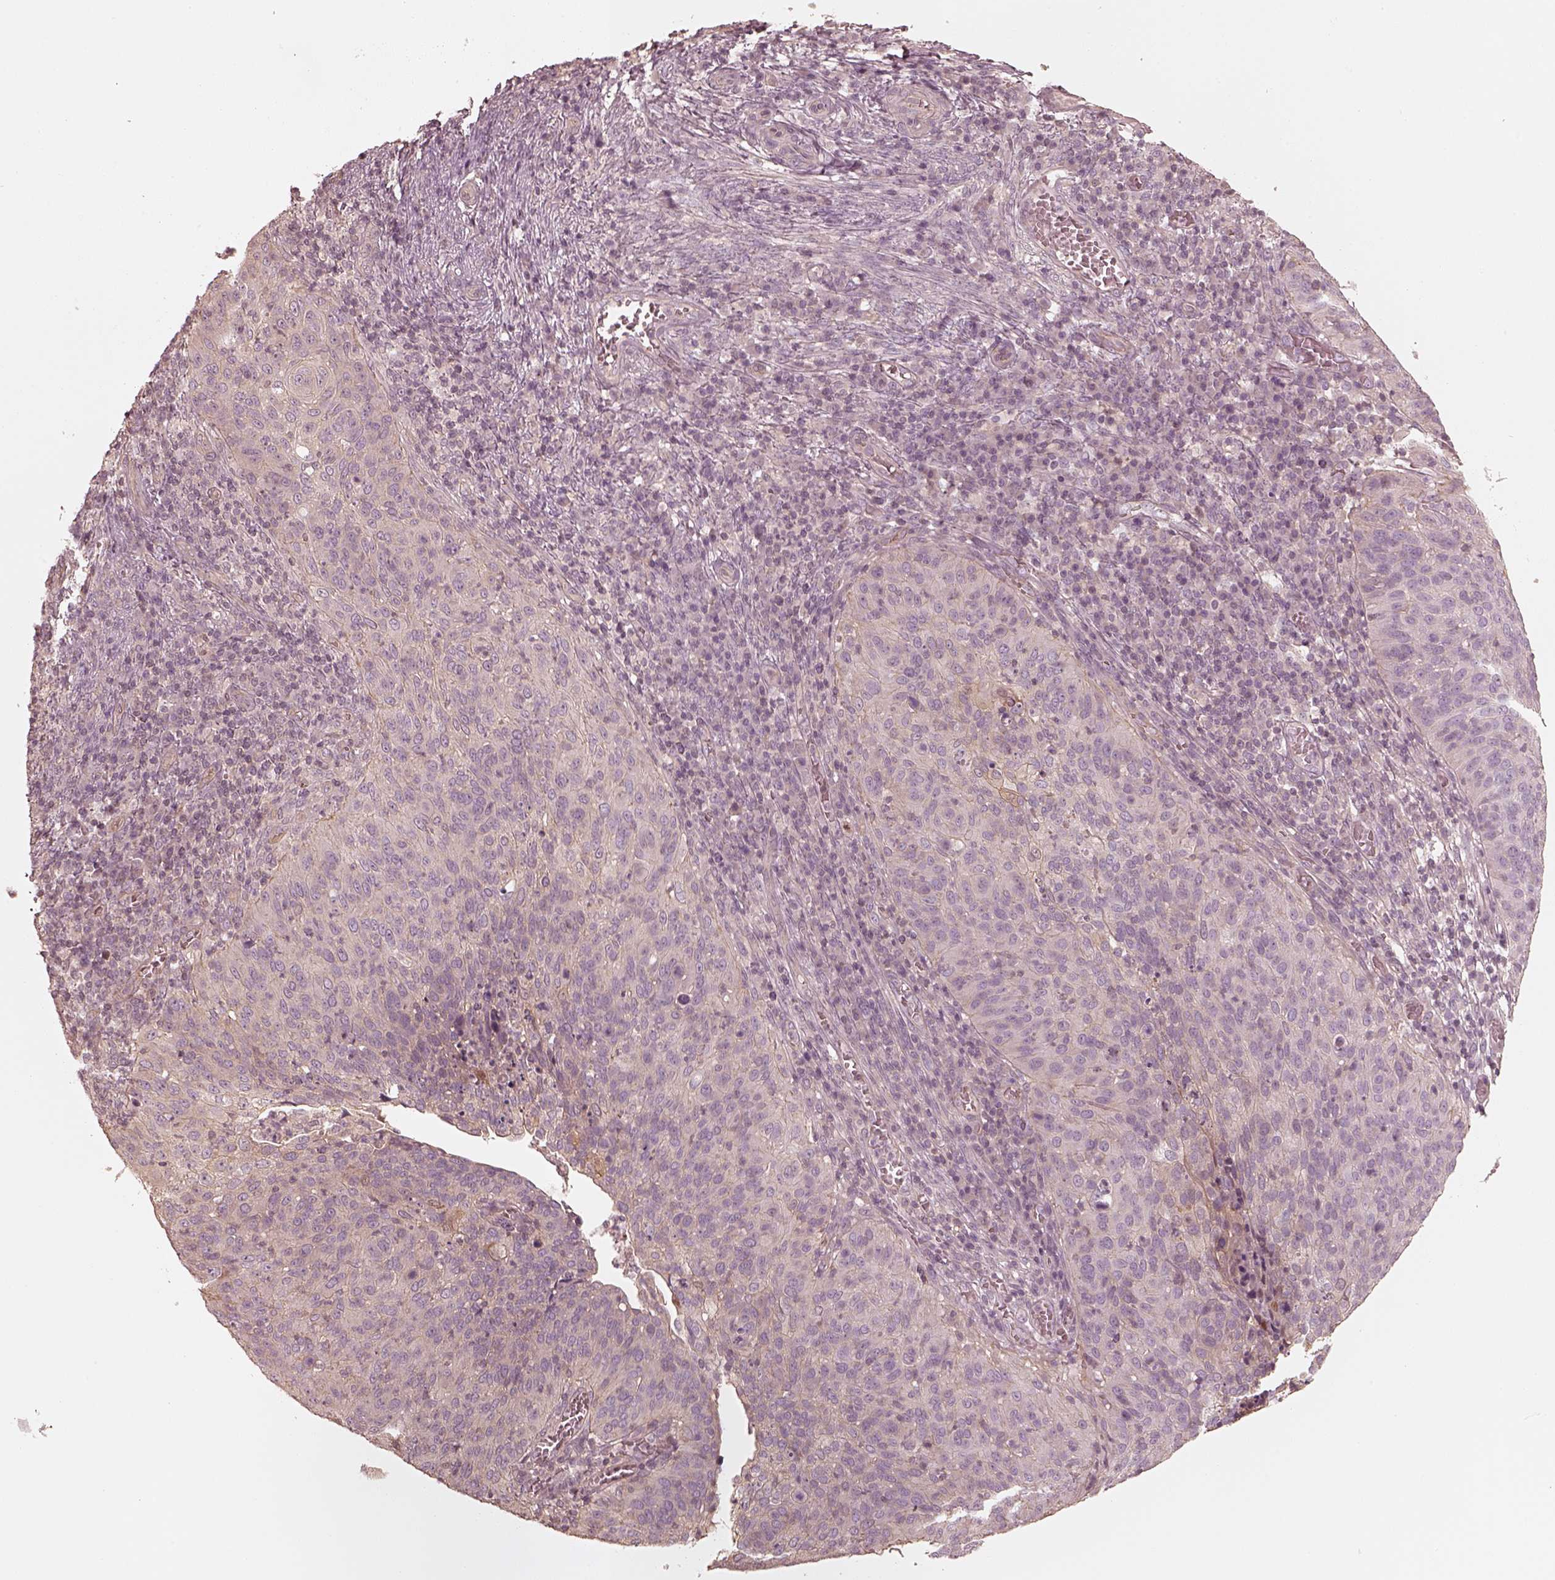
{"staining": {"intensity": "negative", "quantity": "none", "location": "none"}, "tissue": "cervical cancer", "cell_type": "Tumor cells", "image_type": "cancer", "snomed": [{"axis": "morphology", "description": "Squamous cell carcinoma, NOS"}, {"axis": "topography", "description": "Cervix"}], "caption": "There is no significant expression in tumor cells of squamous cell carcinoma (cervical).", "gene": "KIF5C", "patient": {"sex": "female", "age": 39}}